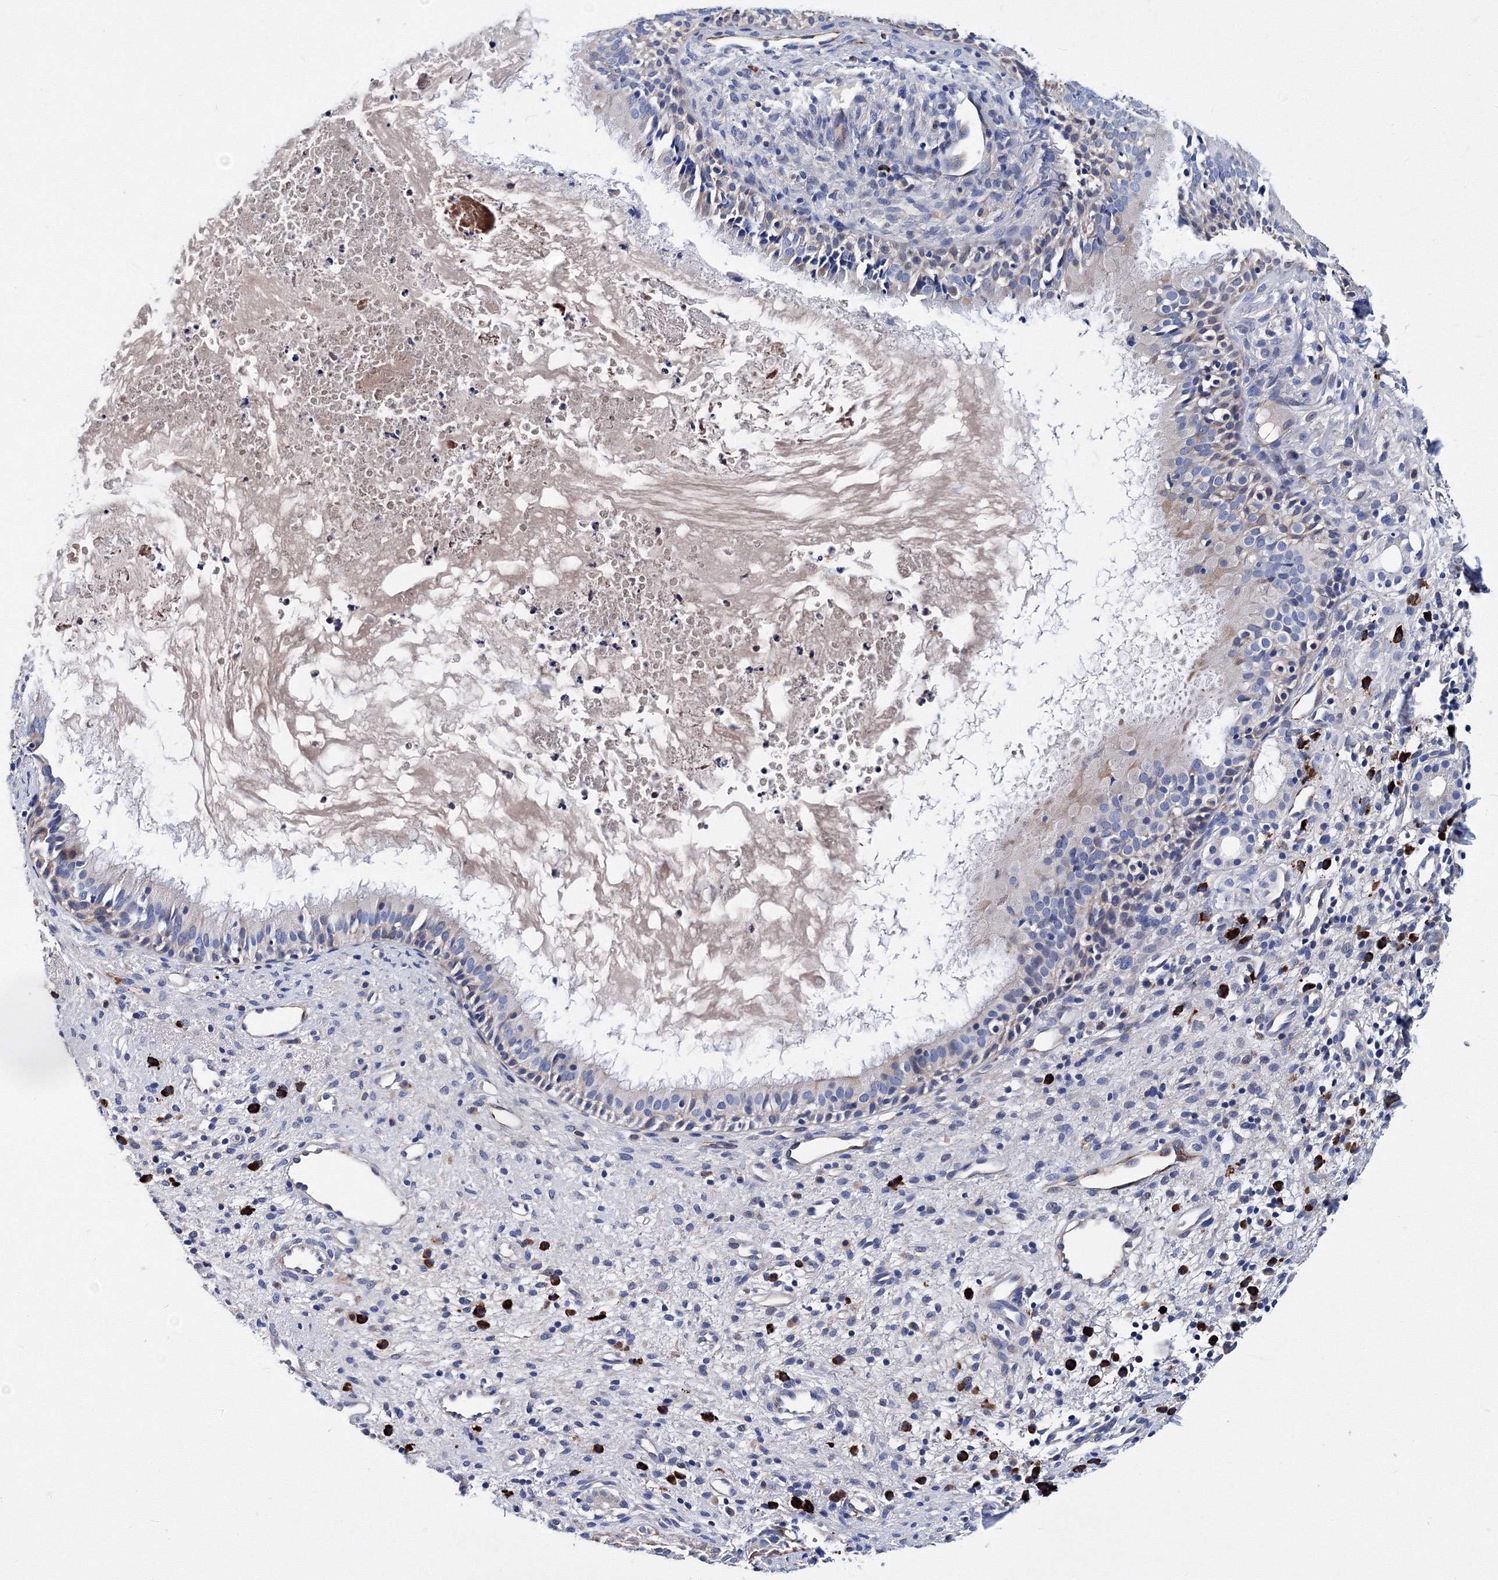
{"staining": {"intensity": "negative", "quantity": "none", "location": "none"}, "tissue": "nasopharynx", "cell_type": "Respiratory epithelial cells", "image_type": "normal", "snomed": [{"axis": "morphology", "description": "Normal tissue, NOS"}, {"axis": "topography", "description": "Nasopharynx"}], "caption": "DAB immunohistochemical staining of normal human nasopharynx exhibits no significant positivity in respiratory epithelial cells.", "gene": "TRPM2", "patient": {"sex": "male", "age": 22}}